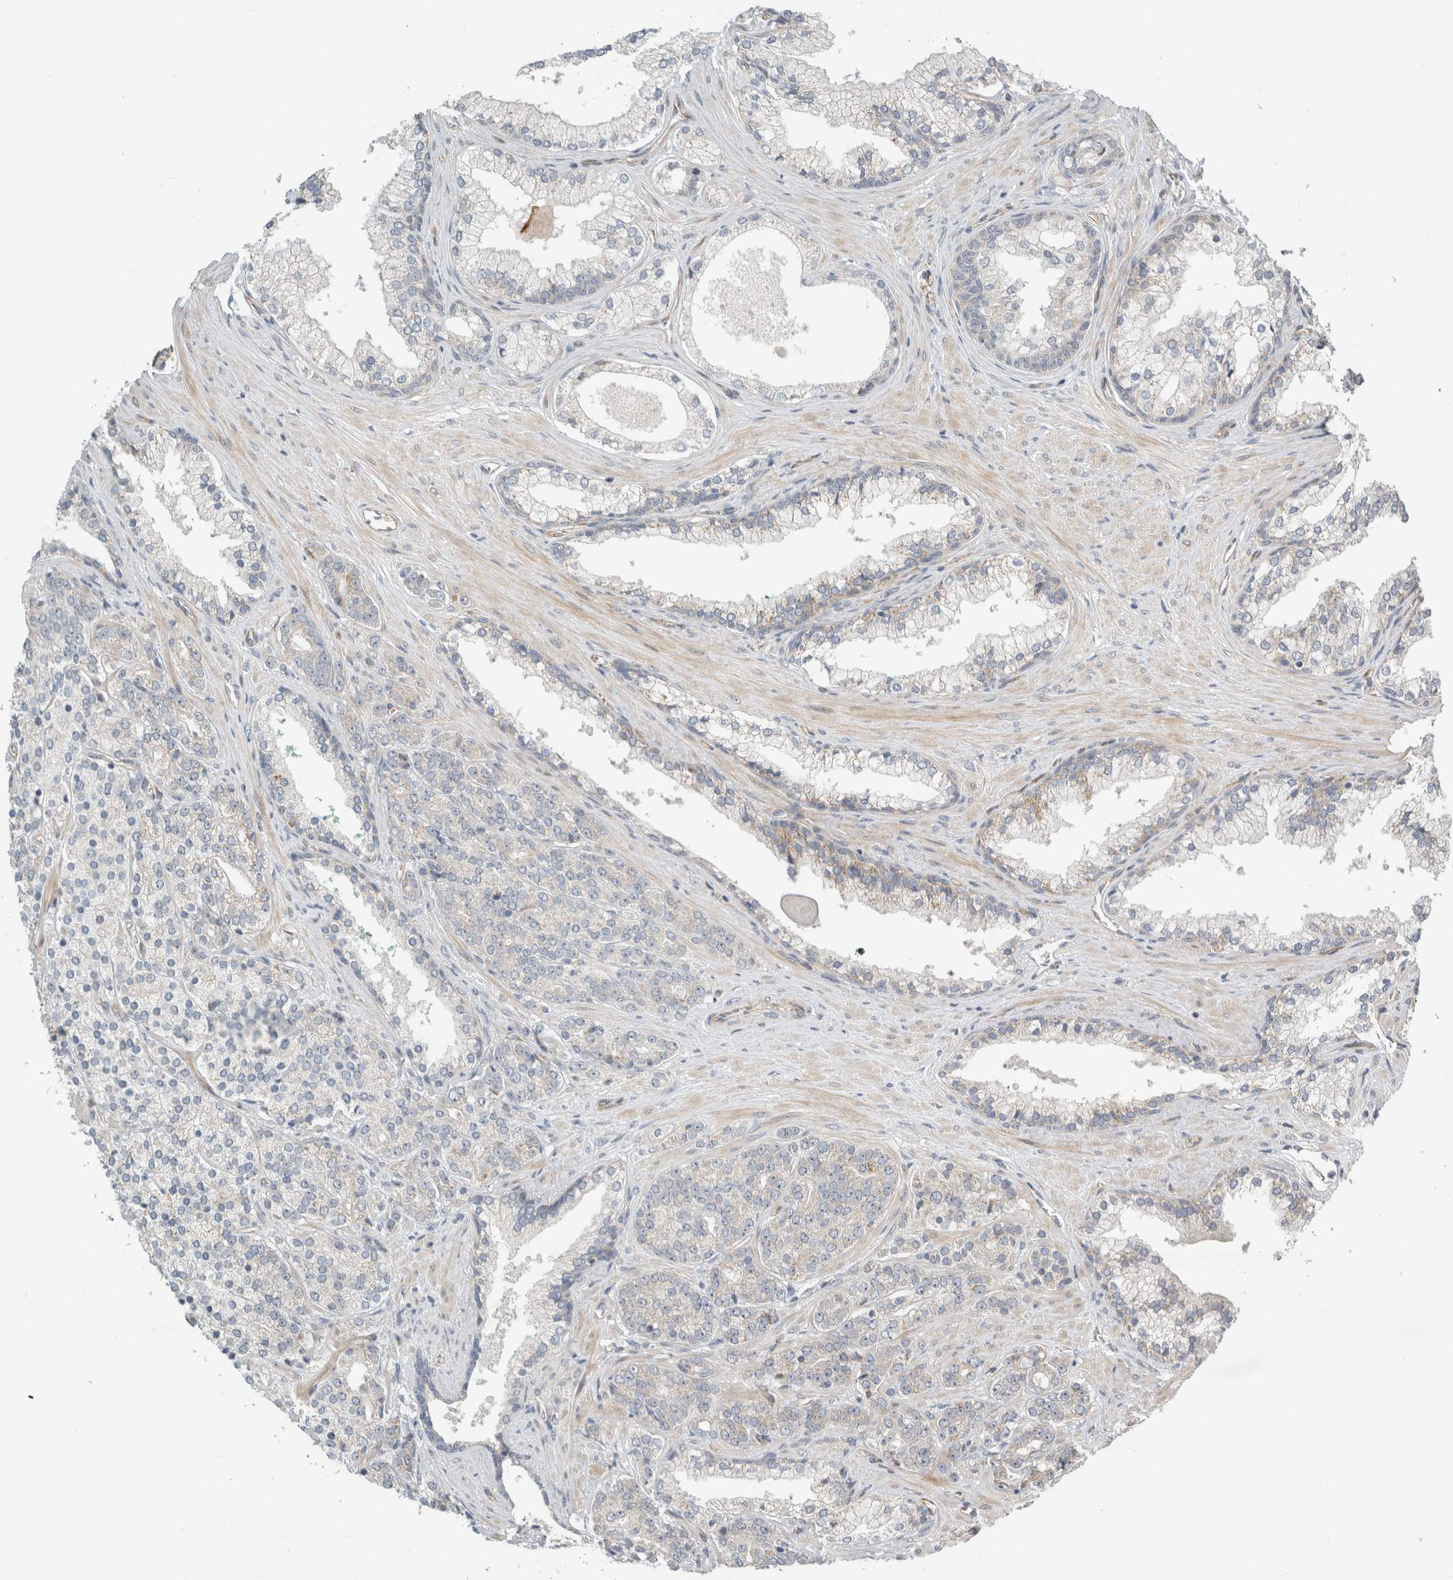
{"staining": {"intensity": "negative", "quantity": "none", "location": "none"}, "tissue": "prostate cancer", "cell_type": "Tumor cells", "image_type": "cancer", "snomed": [{"axis": "morphology", "description": "Adenocarcinoma, High grade"}, {"axis": "topography", "description": "Prostate"}], "caption": "This micrograph is of prostate cancer stained with immunohistochemistry to label a protein in brown with the nuclei are counter-stained blue. There is no positivity in tumor cells.", "gene": "KPNA5", "patient": {"sex": "male", "age": 71}}